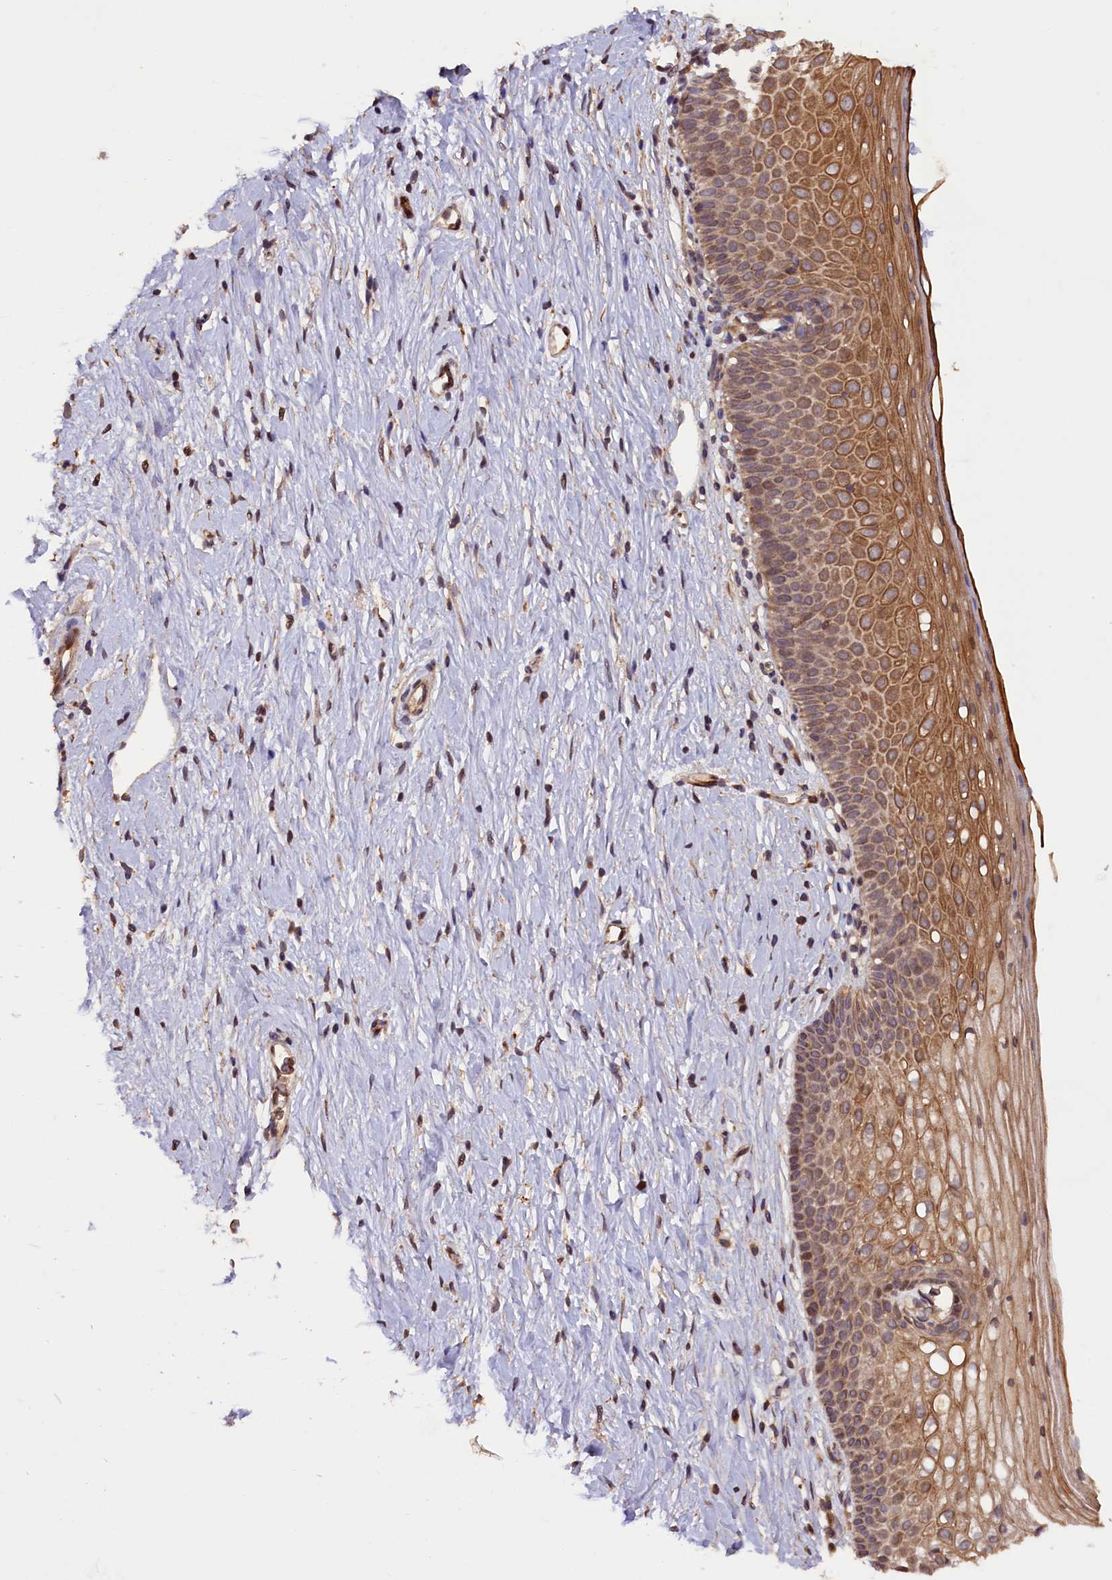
{"staining": {"intensity": "moderate", "quantity": ">75%", "location": "cytoplasmic/membranous"}, "tissue": "cervix", "cell_type": "Glandular cells", "image_type": "normal", "snomed": [{"axis": "morphology", "description": "Normal tissue, NOS"}, {"axis": "topography", "description": "Cervix"}], "caption": "Cervix stained with a brown dye demonstrates moderate cytoplasmic/membranous positive positivity in approximately >75% of glandular cells.", "gene": "DNAJB9", "patient": {"sex": "female", "age": 36}}